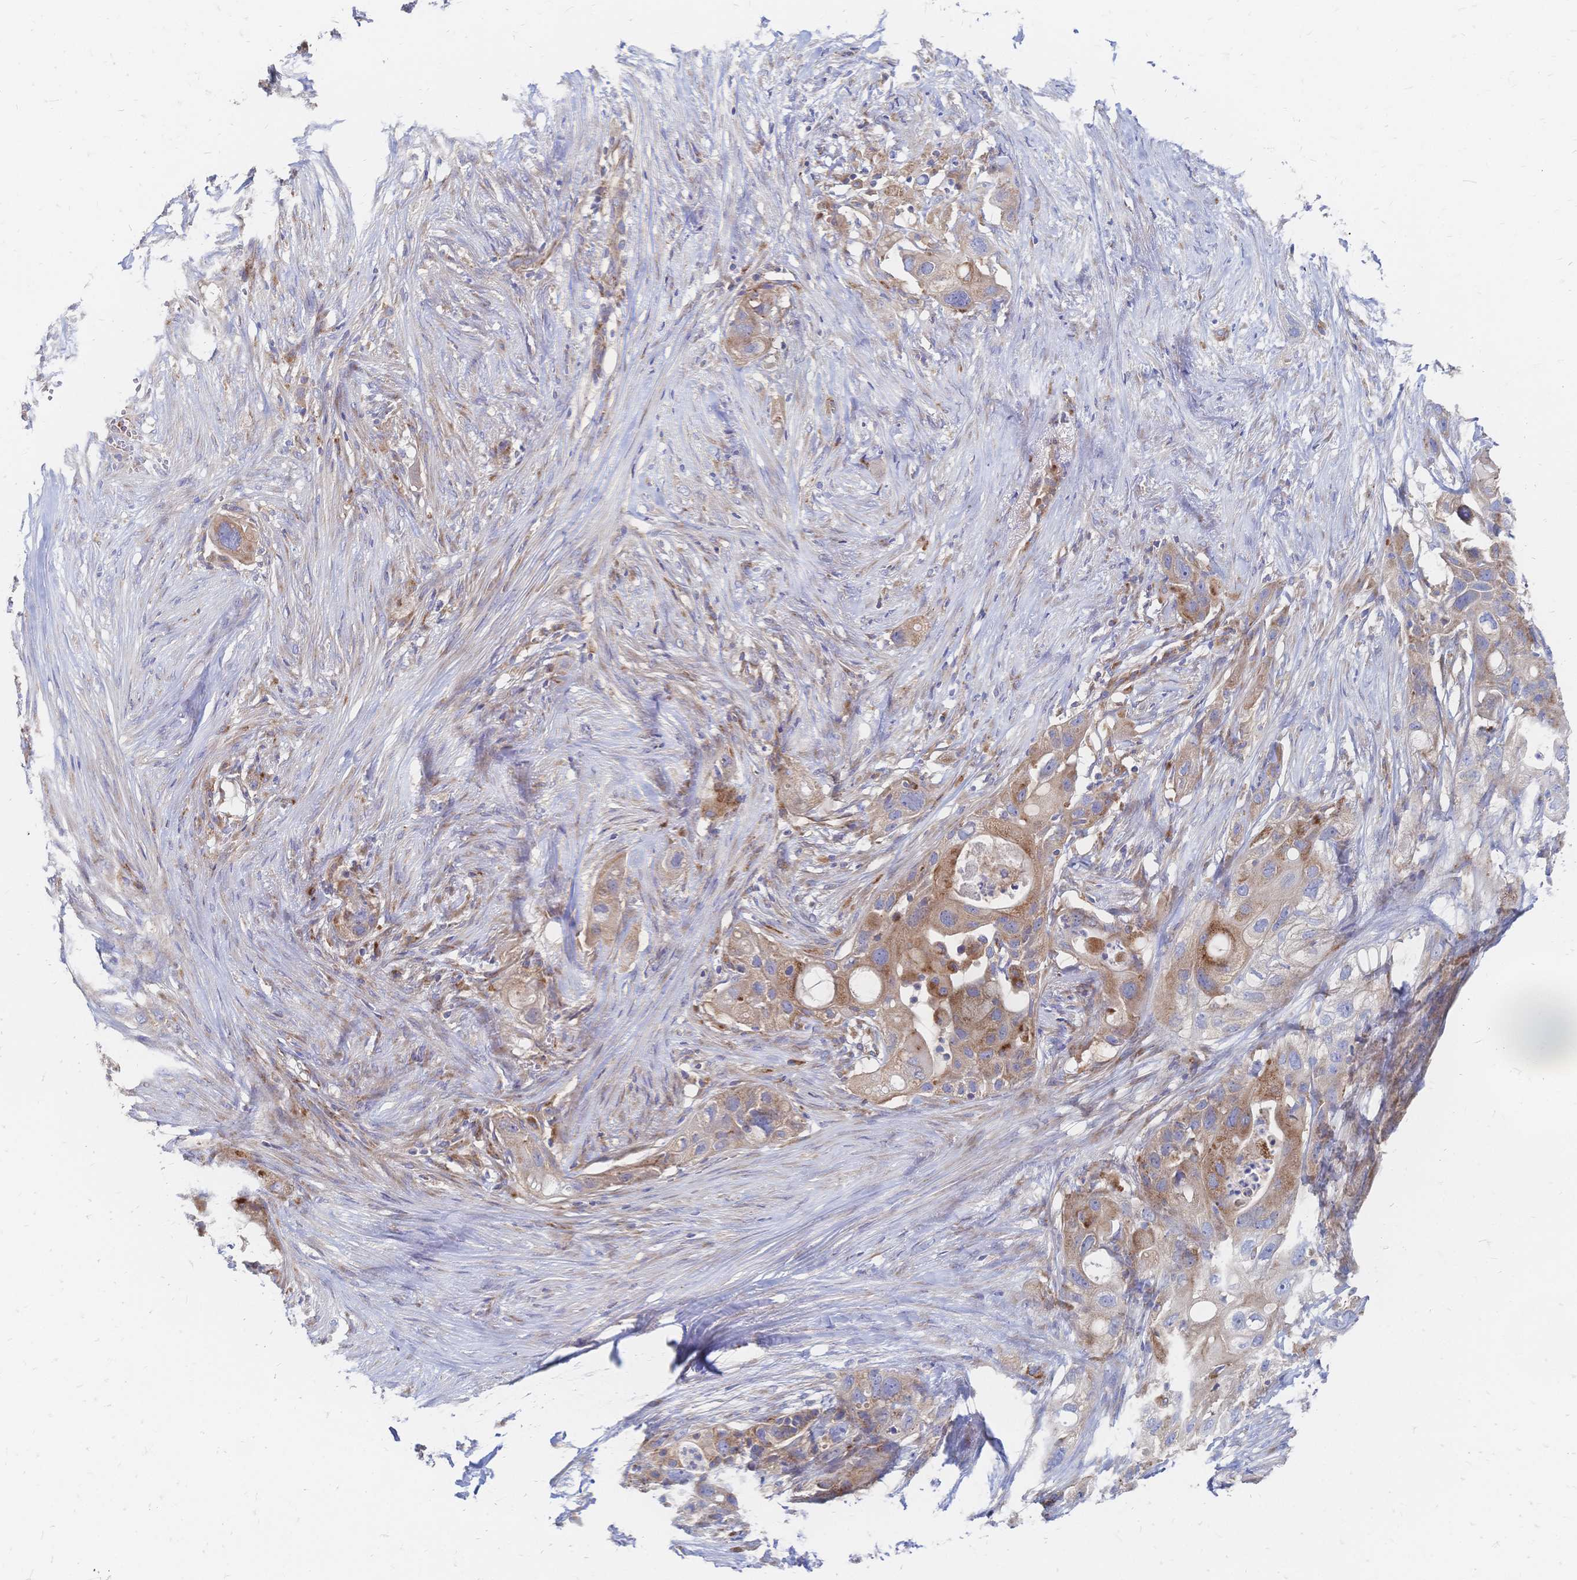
{"staining": {"intensity": "moderate", "quantity": ">75%", "location": "cytoplasmic/membranous"}, "tissue": "pancreatic cancer", "cell_type": "Tumor cells", "image_type": "cancer", "snomed": [{"axis": "morphology", "description": "Adenocarcinoma, NOS"}, {"axis": "topography", "description": "Pancreas"}], "caption": "IHC staining of pancreatic adenocarcinoma, which demonstrates medium levels of moderate cytoplasmic/membranous staining in about >75% of tumor cells indicating moderate cytoplasmic/membranous protein positivity. The staining was performed using DAB (3,3'-diaminobenzidine) (brown) for protein detection and nuclei were counterstained in hematoxylin (blue).", "gene": "SORBS1", "patient": {"sex": "female", "age": 72}}